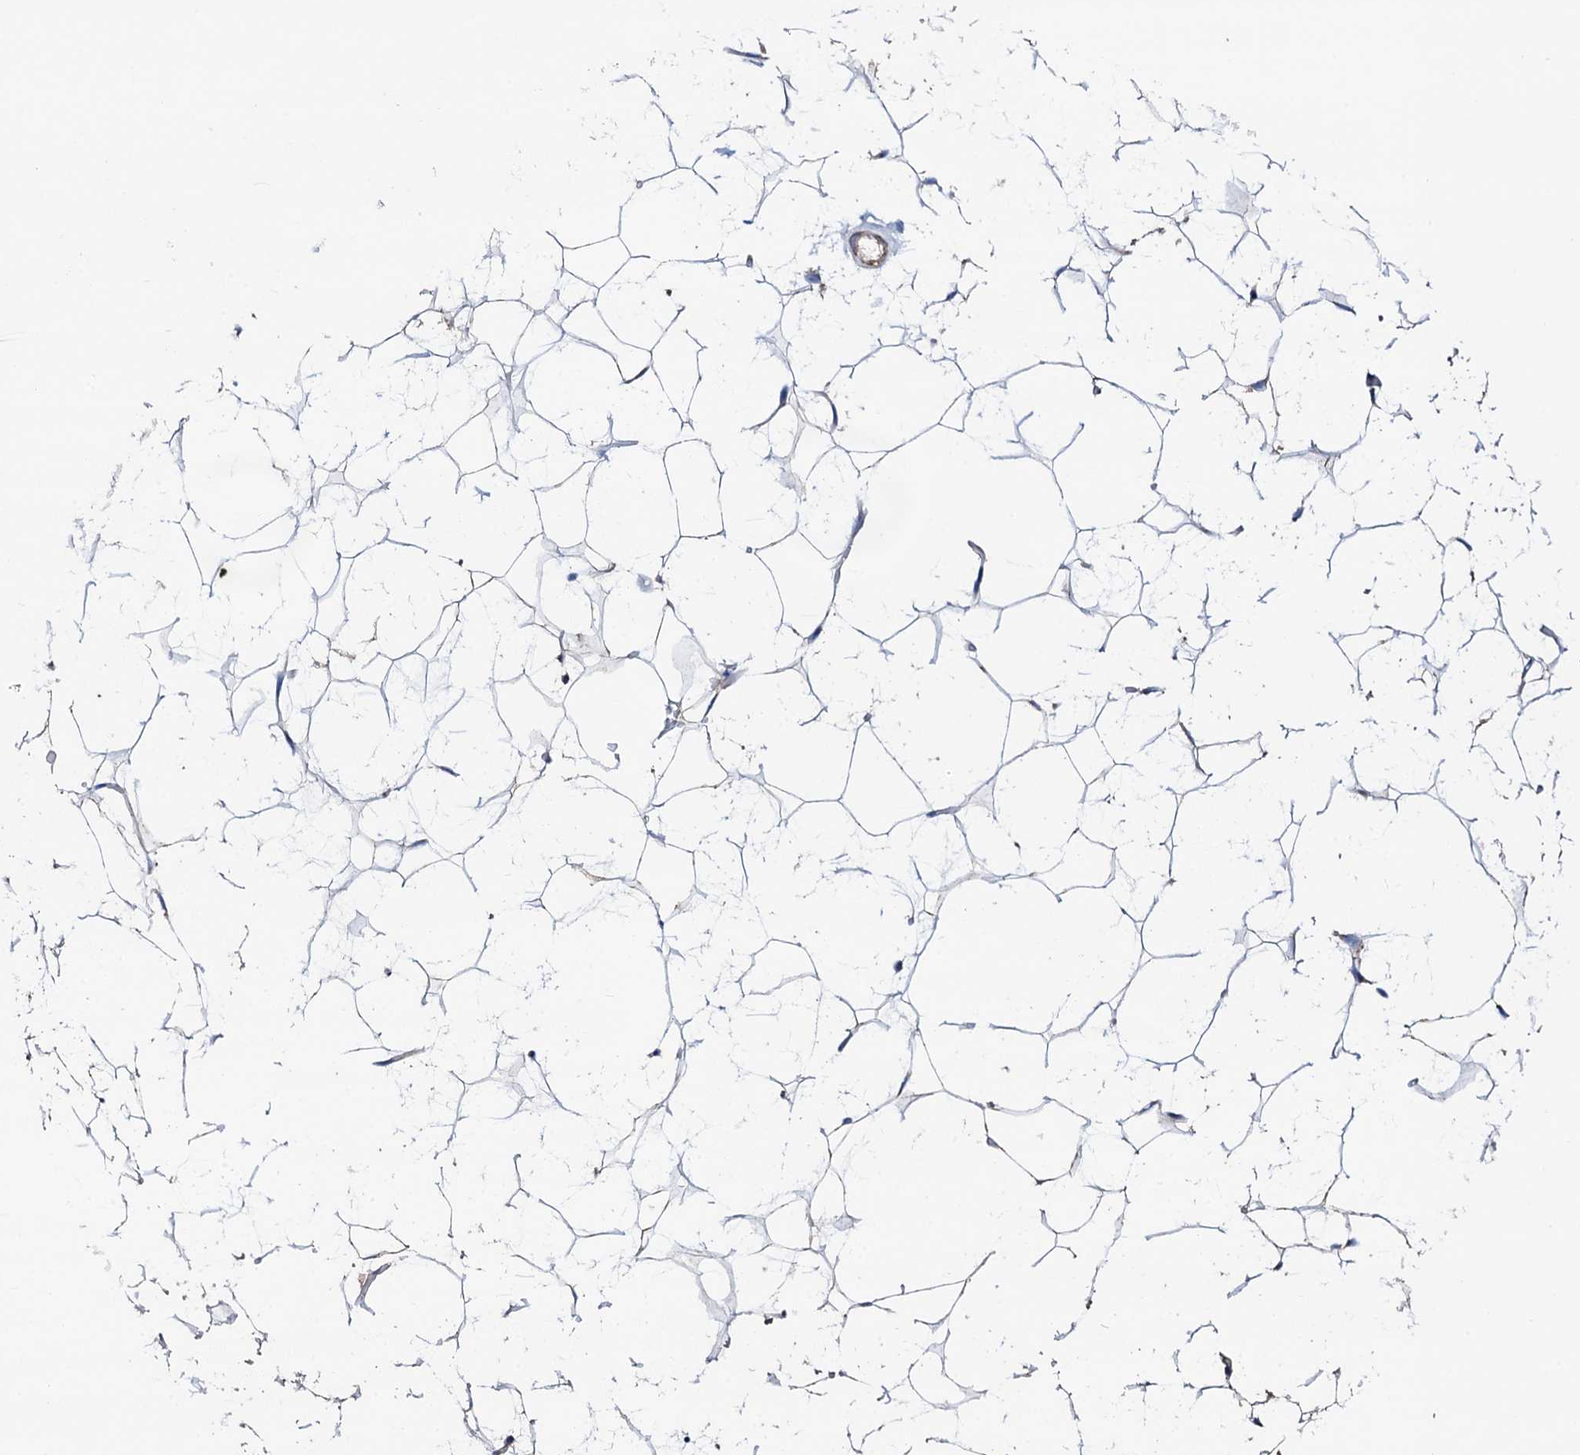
{"staining": {"intensity": "moderate", "quantity": "<25%", "location": "cytoplasmic/membranous"}, "tissue": "adipose tissue", "cell_type": "Adipocytes", "image_type": "normal", "snomed": [{"axis": "morphology", "description": "Normal tissue, NOS"}, {"axis": "topography", "description": "Breast"}], "caption": "Moderate cytoplasmic/membranous protein staining is identified in about <25% of adipocytes in adipose tissue. (Stains: DAB in brown, nuclei in blue, Microscopy: brightfield microscopy at high magnification).", "gene": "TCAF2C", "patient": {"sex": "female", "age": 26}}